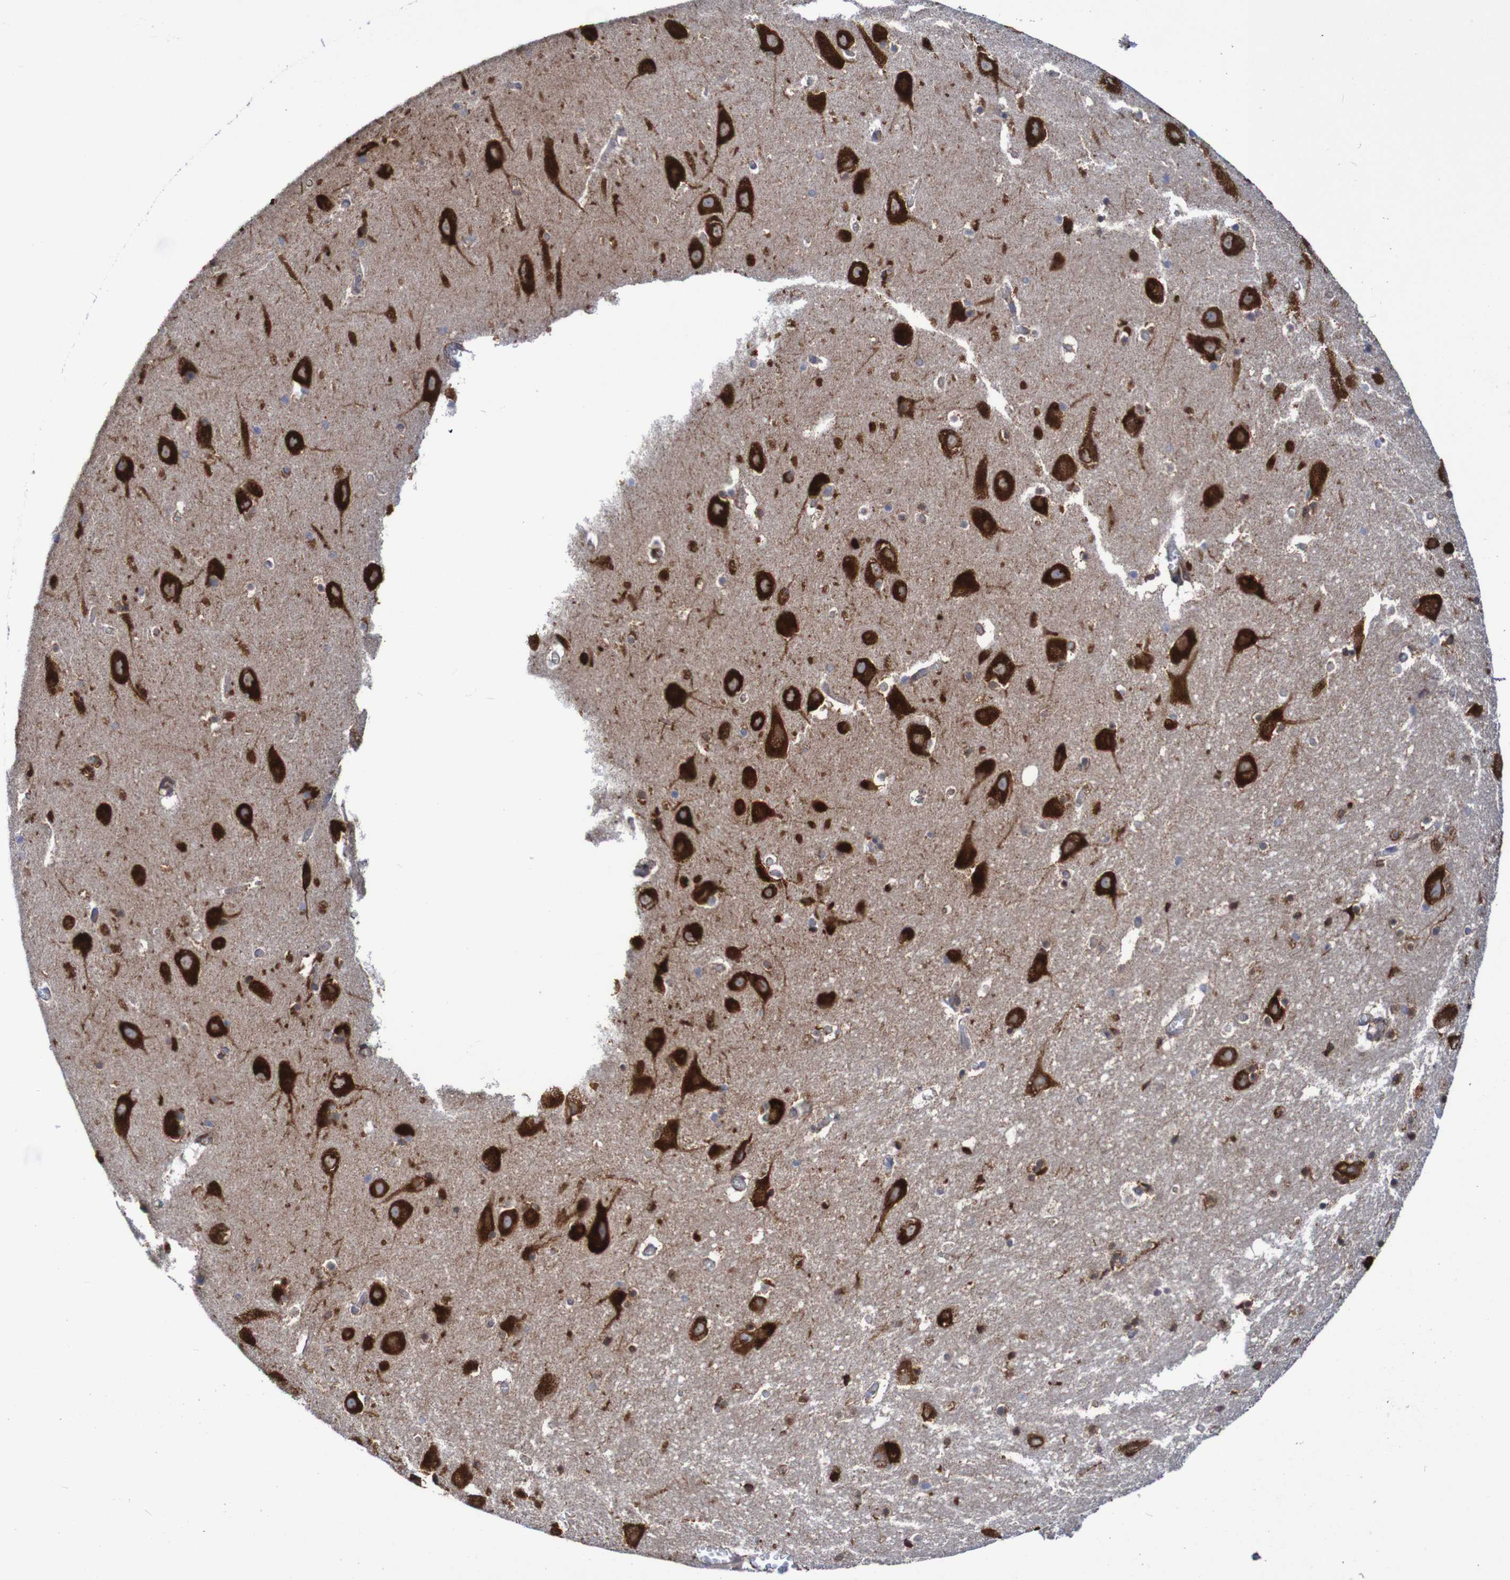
{"staining": {"intensity": "strong", "quantity": "25%-75%", "location": "cytoplasmic/membranous"}, "tissue": "hippocampus", "cell_type": "Glial cells", "image_type": "normal", "snomed": [{"axis": "morphology", "description": "Normal tissue, NOS"}, {"axis": "topography", "description": "Hippocampus"}], "caption": "Immunohistochemistry (IHC) photomicrograph of benign human hippocampus stained for a protein (brown), which shows high levels of strong cytoplasmic/membranous staining in about 25%-75% of glial cells.", "gene": "FXR2", "patient": {"sex": "male", "age": 45}}